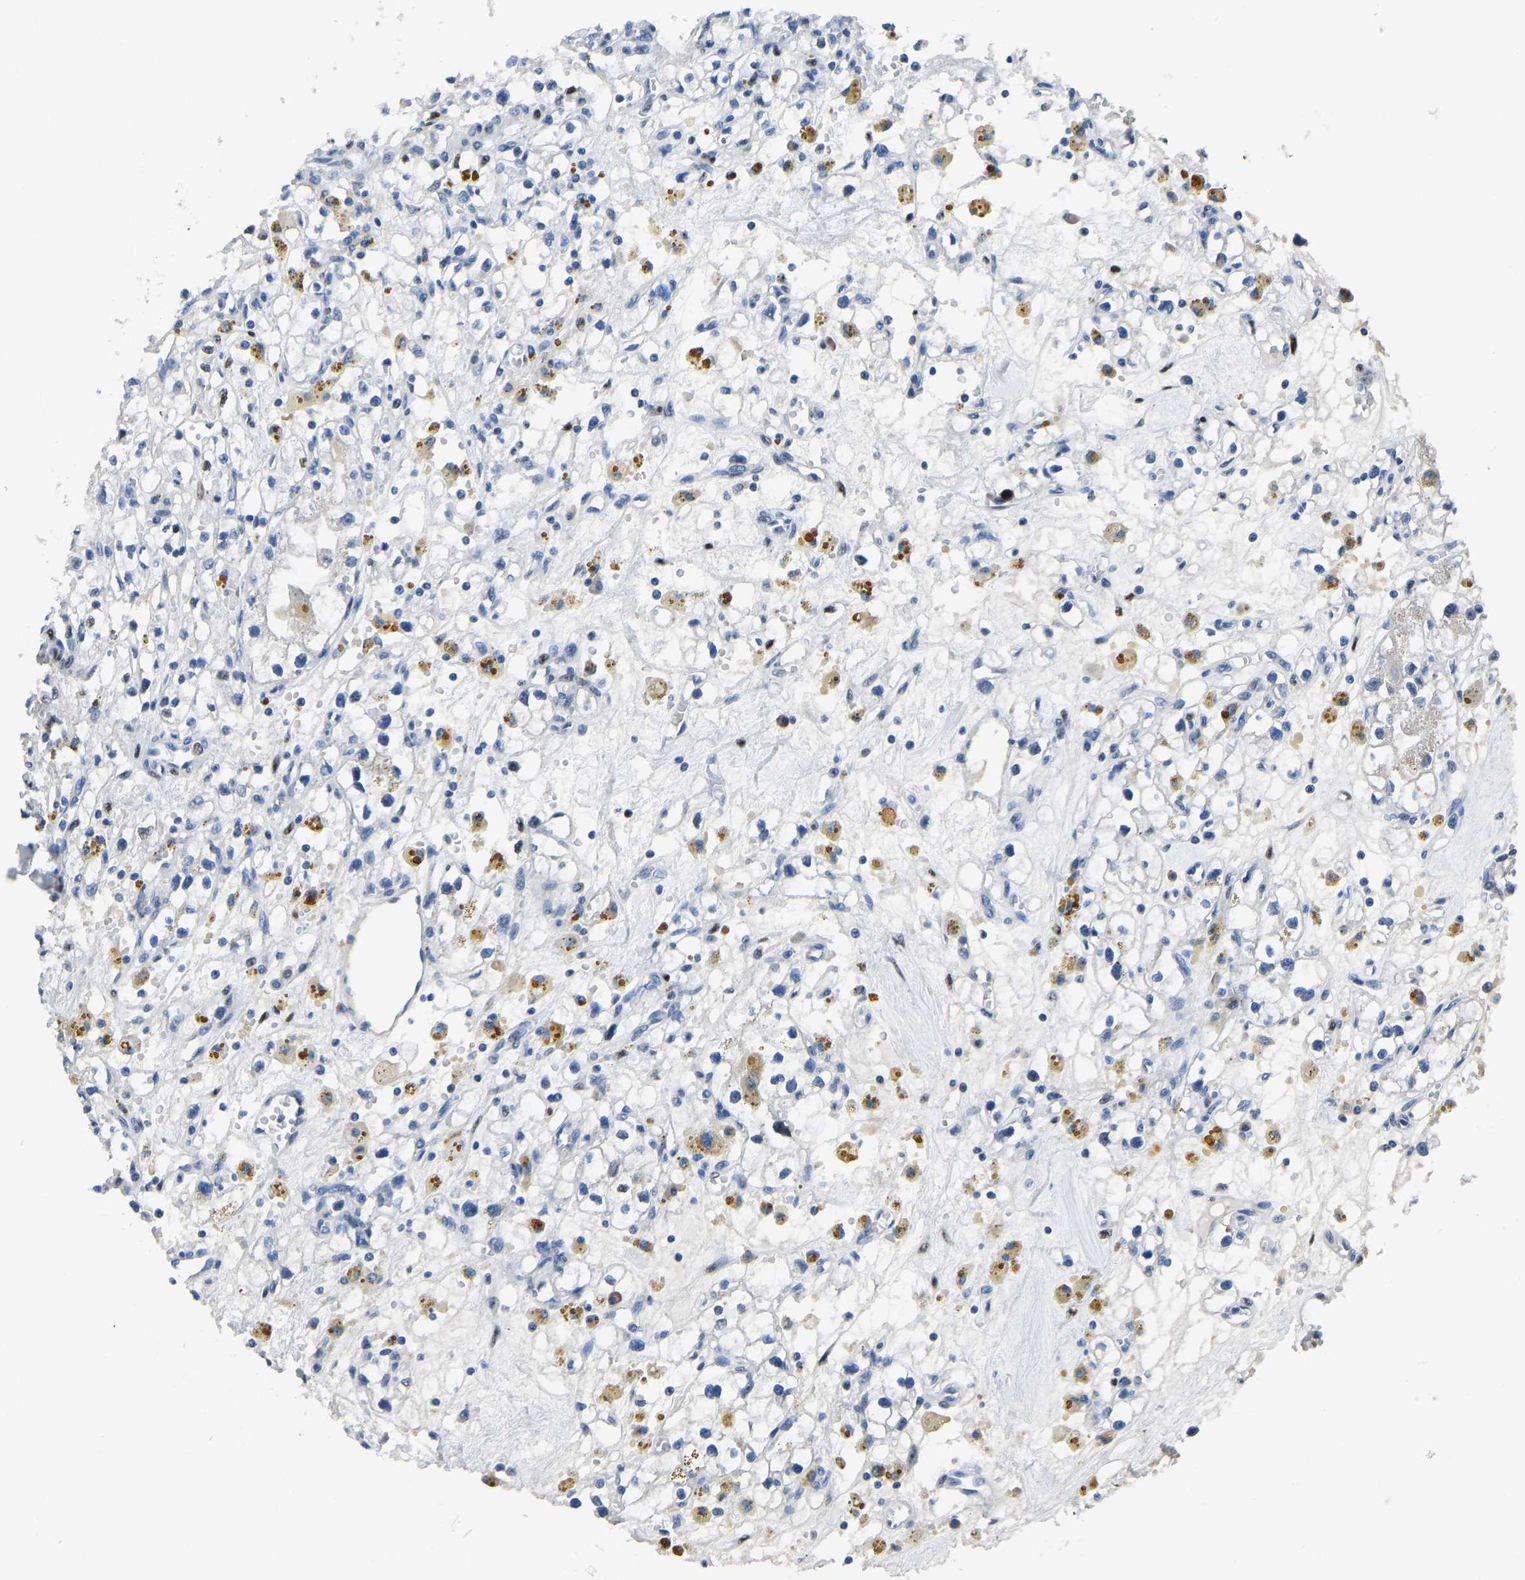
{"staining": {"intensity": "negative", "quantity": "none", "location": "none"}, "tissue": "renal cancer", "cell_type": "Tumor cells", "image_type": "cancer", "snomed": [{"axis": "morphology", "description": "Adenocarcinoma, NOS"}, {"axis": "topography", "description": "Kidney"}], "caption": "High power microscopy histopathology image of an immunohistochemistry micrograph of adenocarcinoma (renal), revealing no significant positivity in tumor cells.", "gene": "EGR1", "patient": {"sex": "male", "age": 56}}